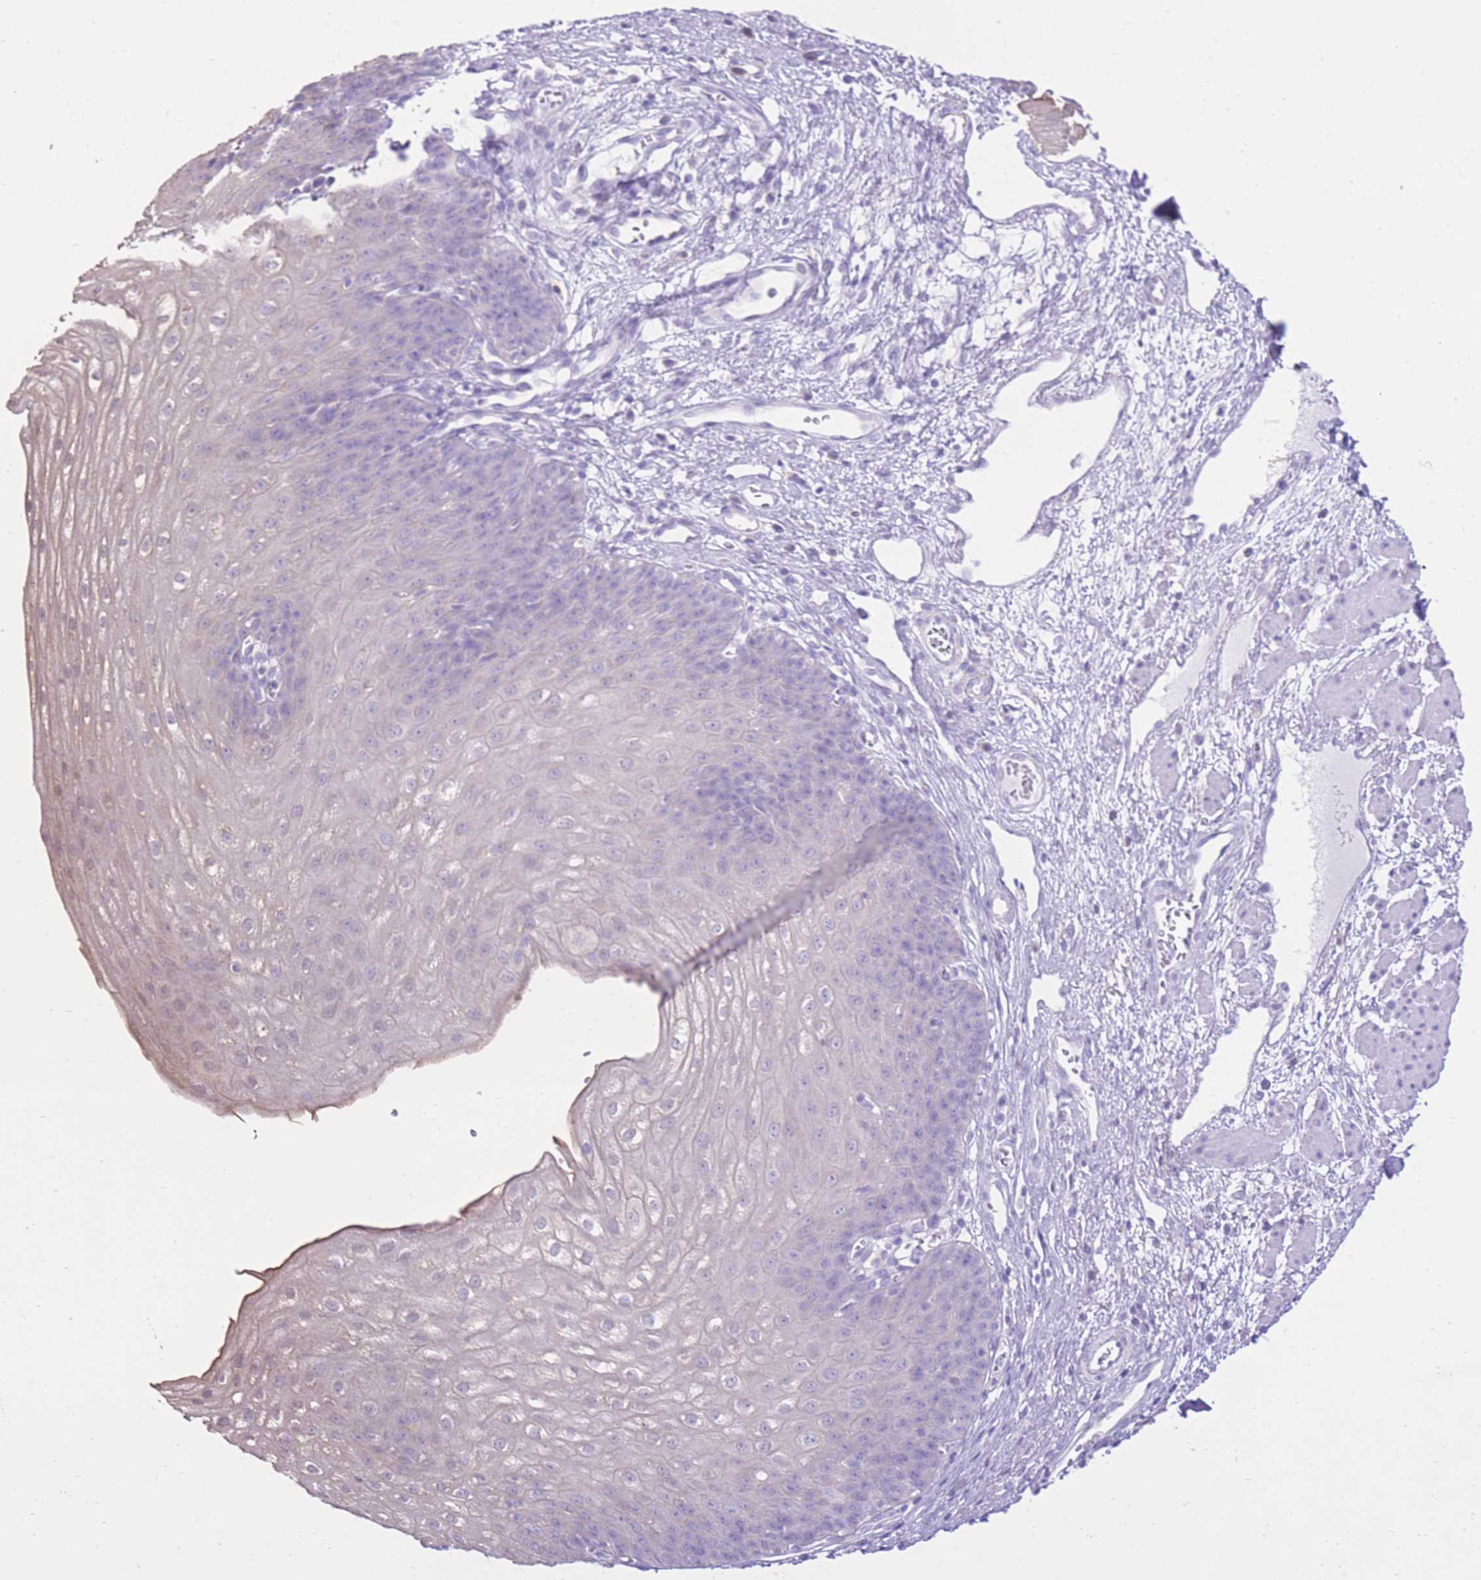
{"staining": {"intensity": "negative", "quantity": "none", "location": "none"}, "tissue": "esophagus", "cell_type": "Squamous epithelial cells", "image_type": "normal", "snomed": [{"axis": "morphology", "description": "Normal tissue, NOS"}, {"axis": "topography", "description": "Esophagus"}], "caption": "Immunohistochemical staining of unremarkable human esophagus reveals no significant positivity in squamous epithelial cells. The staining was performed using DAB to visualize the protein expression in brown, while the nuclei were stained in blue with hematoxylin (Magnification: 20x).", "gene": "SLC4A4", "patient": {"sex": "male", "age": 71}}